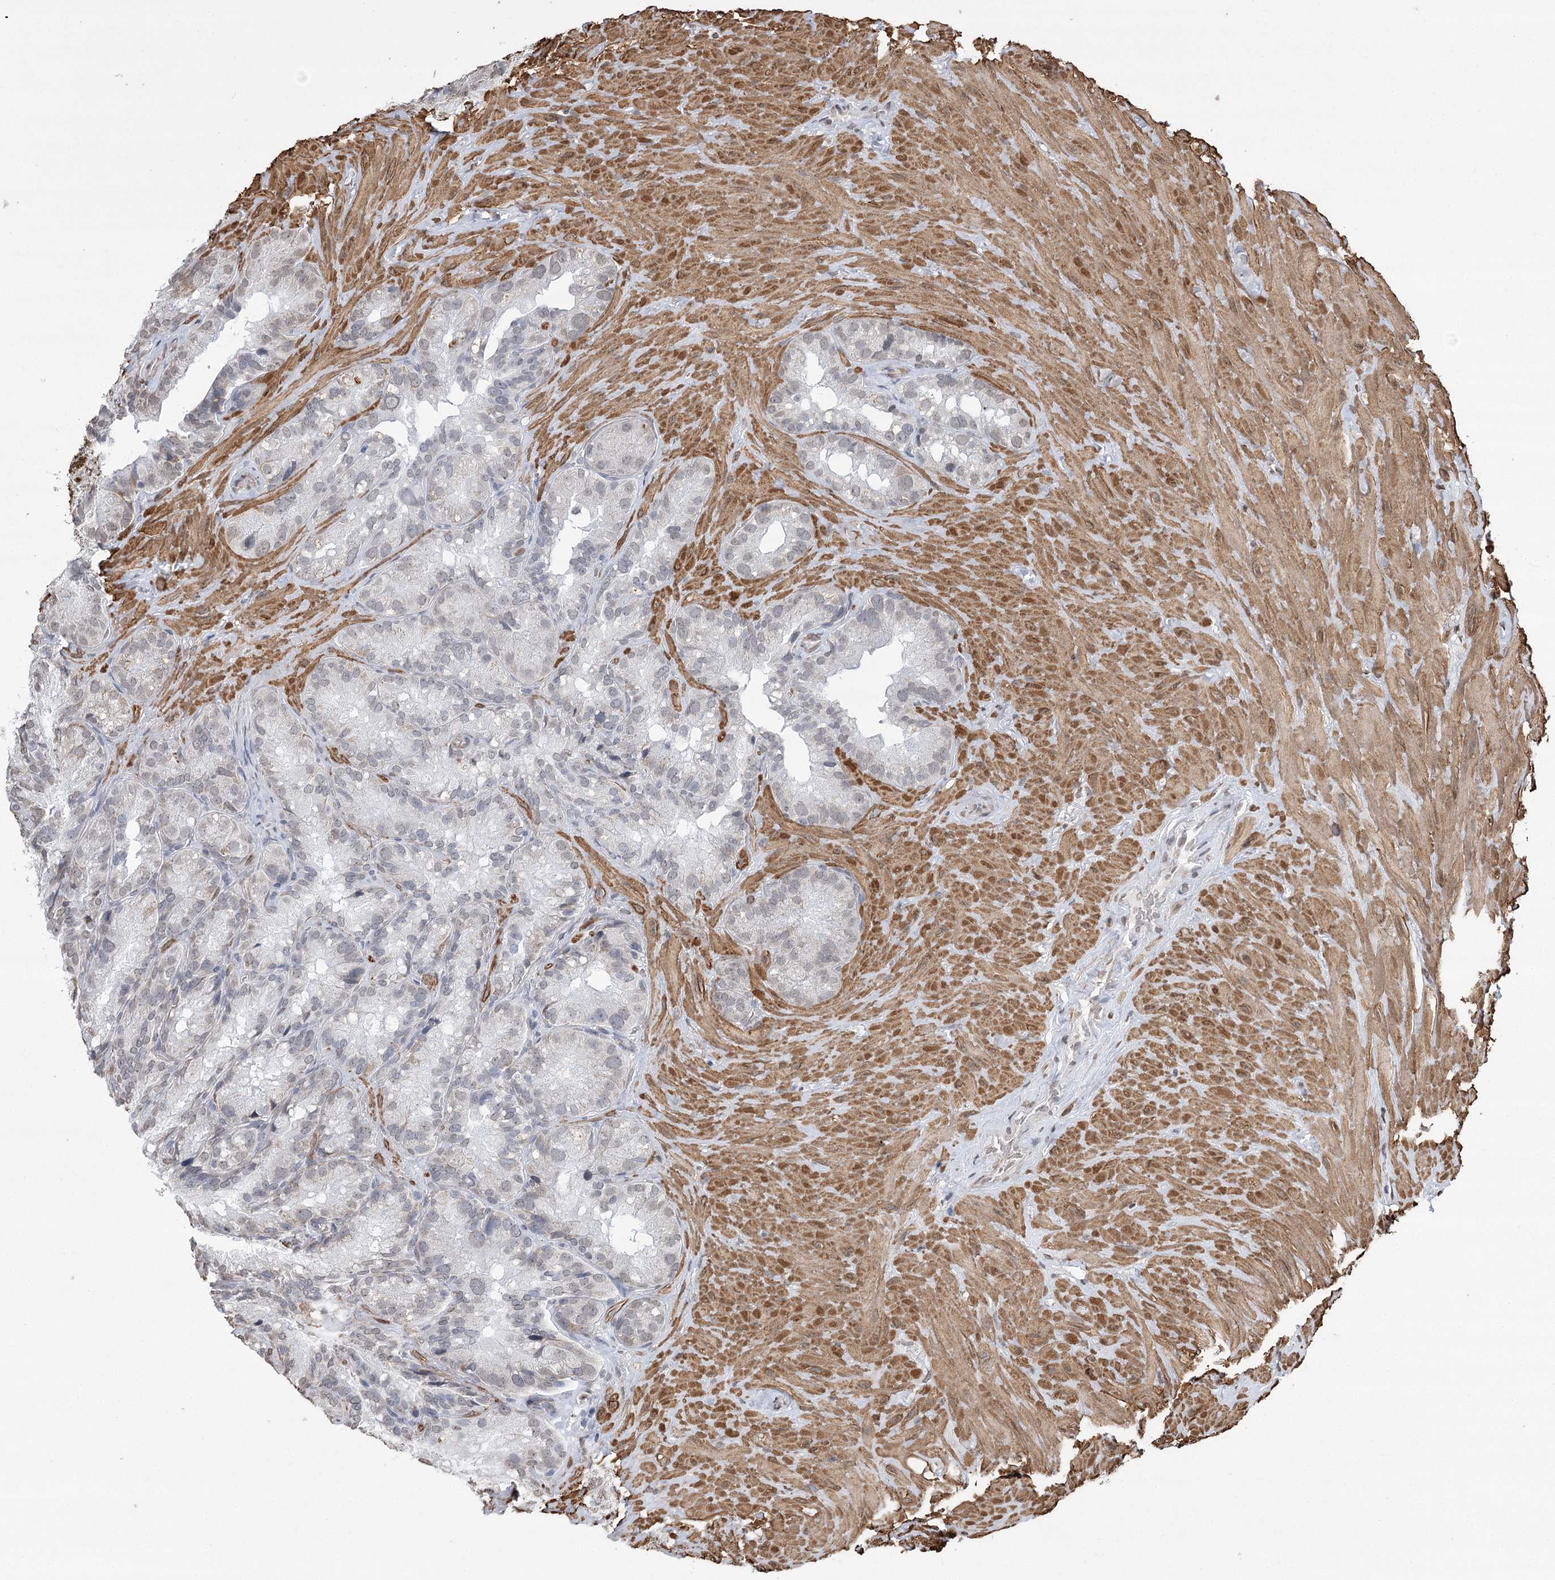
{"staining": {"intensity": "negative", "quantity": "none", "location": "none"}, "tissue": "seminal vesicle", "cell_type": "Glandular cells", "image_type": "normal", "snomed": [{"axis": "morphology", "description": "Normal tissue, NOS"}, {"axis": "topography", "description": "Prostate"}, {"axis": "topography", "description": "Seminal veicle"}], "caption": "Immunohistochemical staining of benign human seminal vesicle demonstrates no significant positivity in glandular cells.", "gene": "ENSG00000275740", "patient": {"sex": "male", "age": 68}}